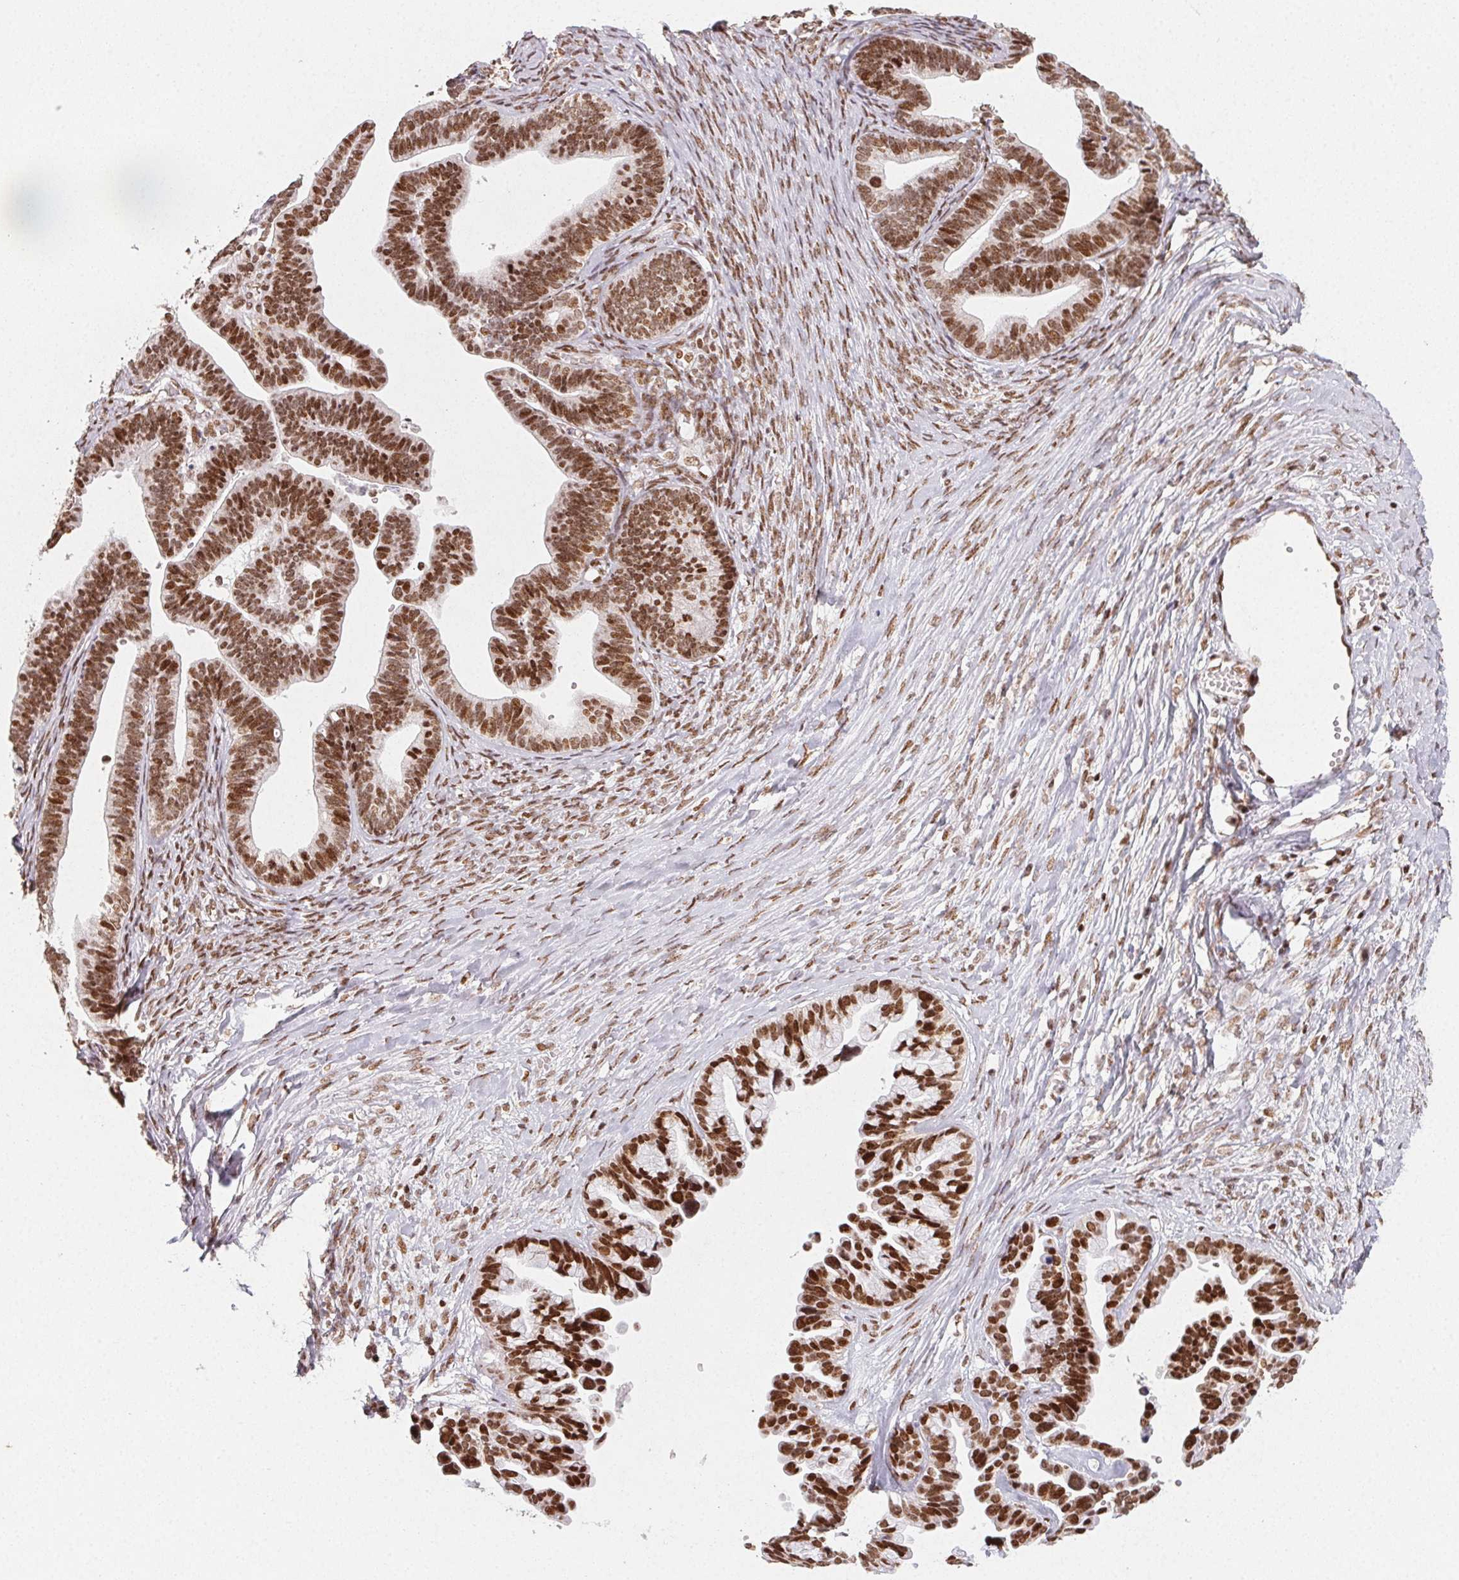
{"staining": {"intensity": "strong", "quantity": ">75%", "location": "nuclear"}, "tissue": "ovarian cancer", "cell_type": "Tumor cells", "image_type": "cancer", "snomed": [{"axis": "morphology", "description": "Cystadenocarcinoma, serous, NOS"}, {"axis": "topography", "description": "Ovary"}], "caption": "A high amount of strong nuclear staining is appreciated in about >75% of tumor cells in ovarian cancer (serous cystadenocarcinoma) tissue. (brown staining indicates protein expression, while blue staining denotes nuclei).", "gene": "KMT2A", "patient": {"sex": "female", "age": 56}}